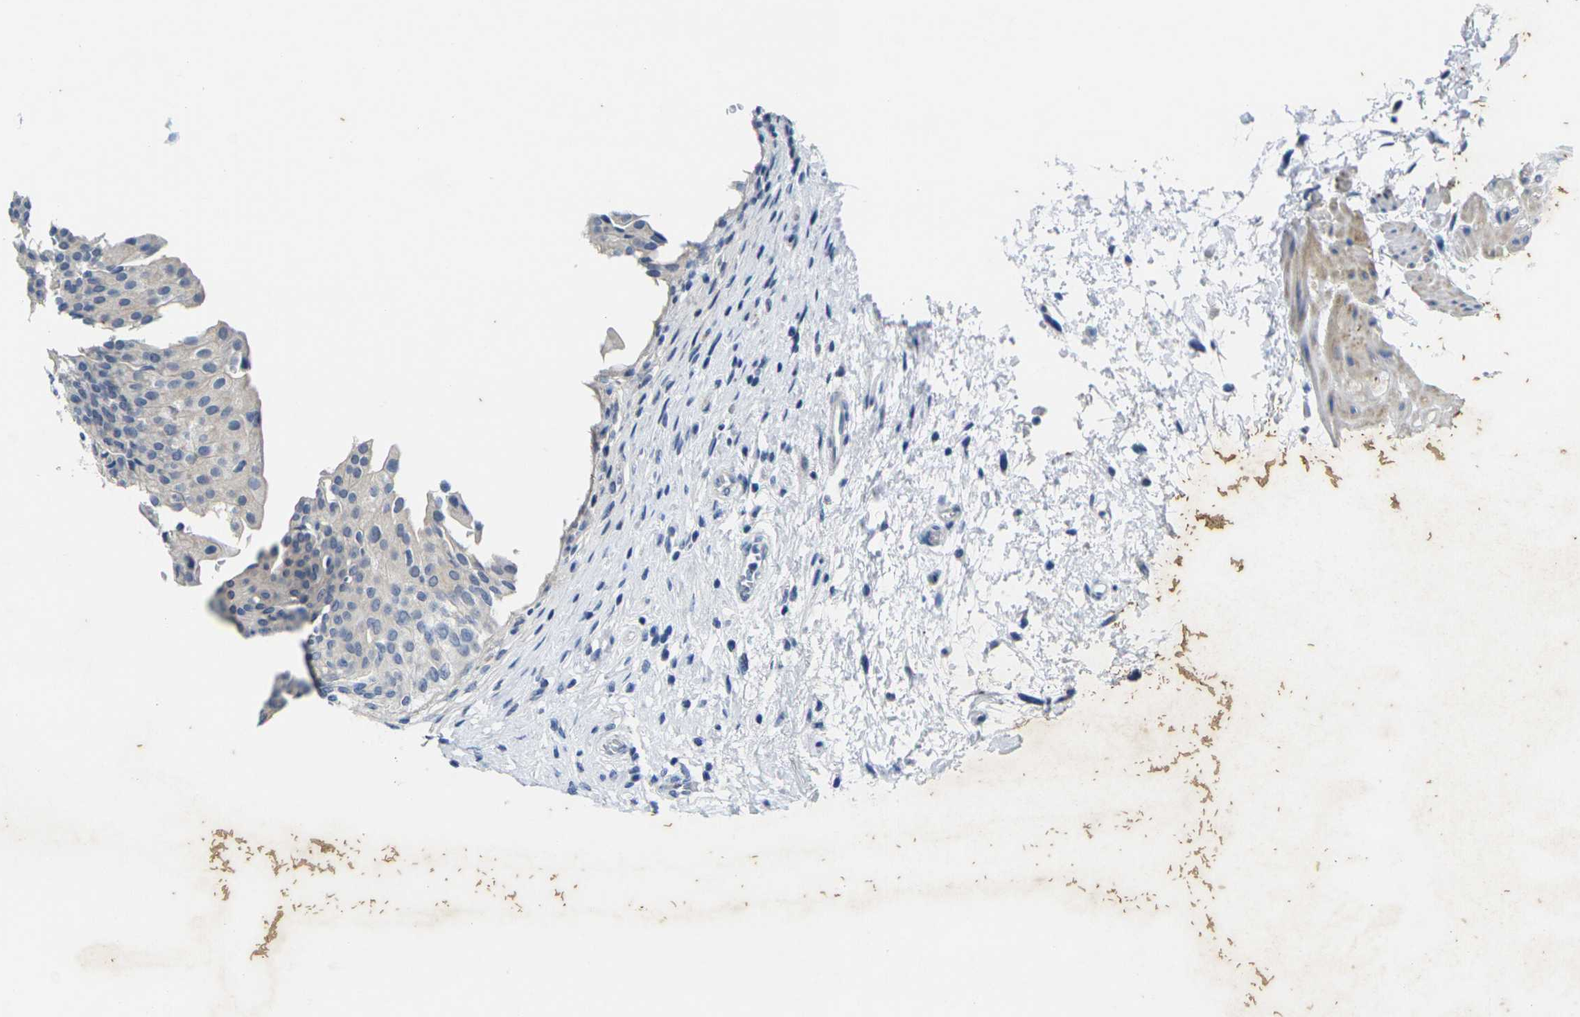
{"staining": {"intensity": "negative", "quantity": "none", "location": "none"}, "tissue": "urinary bladder", "cell_type": "Urothelial cells", "image_type": "normal", "snomed": [{"axis": "morphology", "description": "Normal tissue, NOS"}, {"axis": "morphology", "description": "Urothelial carcinoma, High grade"}, {"axis": "topography", "description": "Urinary bladder"}], "caption": "The immunohistochemistry histopathology image has no significant expression in urothelial cells of urinary bladder.", "gene": "CRK", "patient": {"sex": "male", "age": 46}}